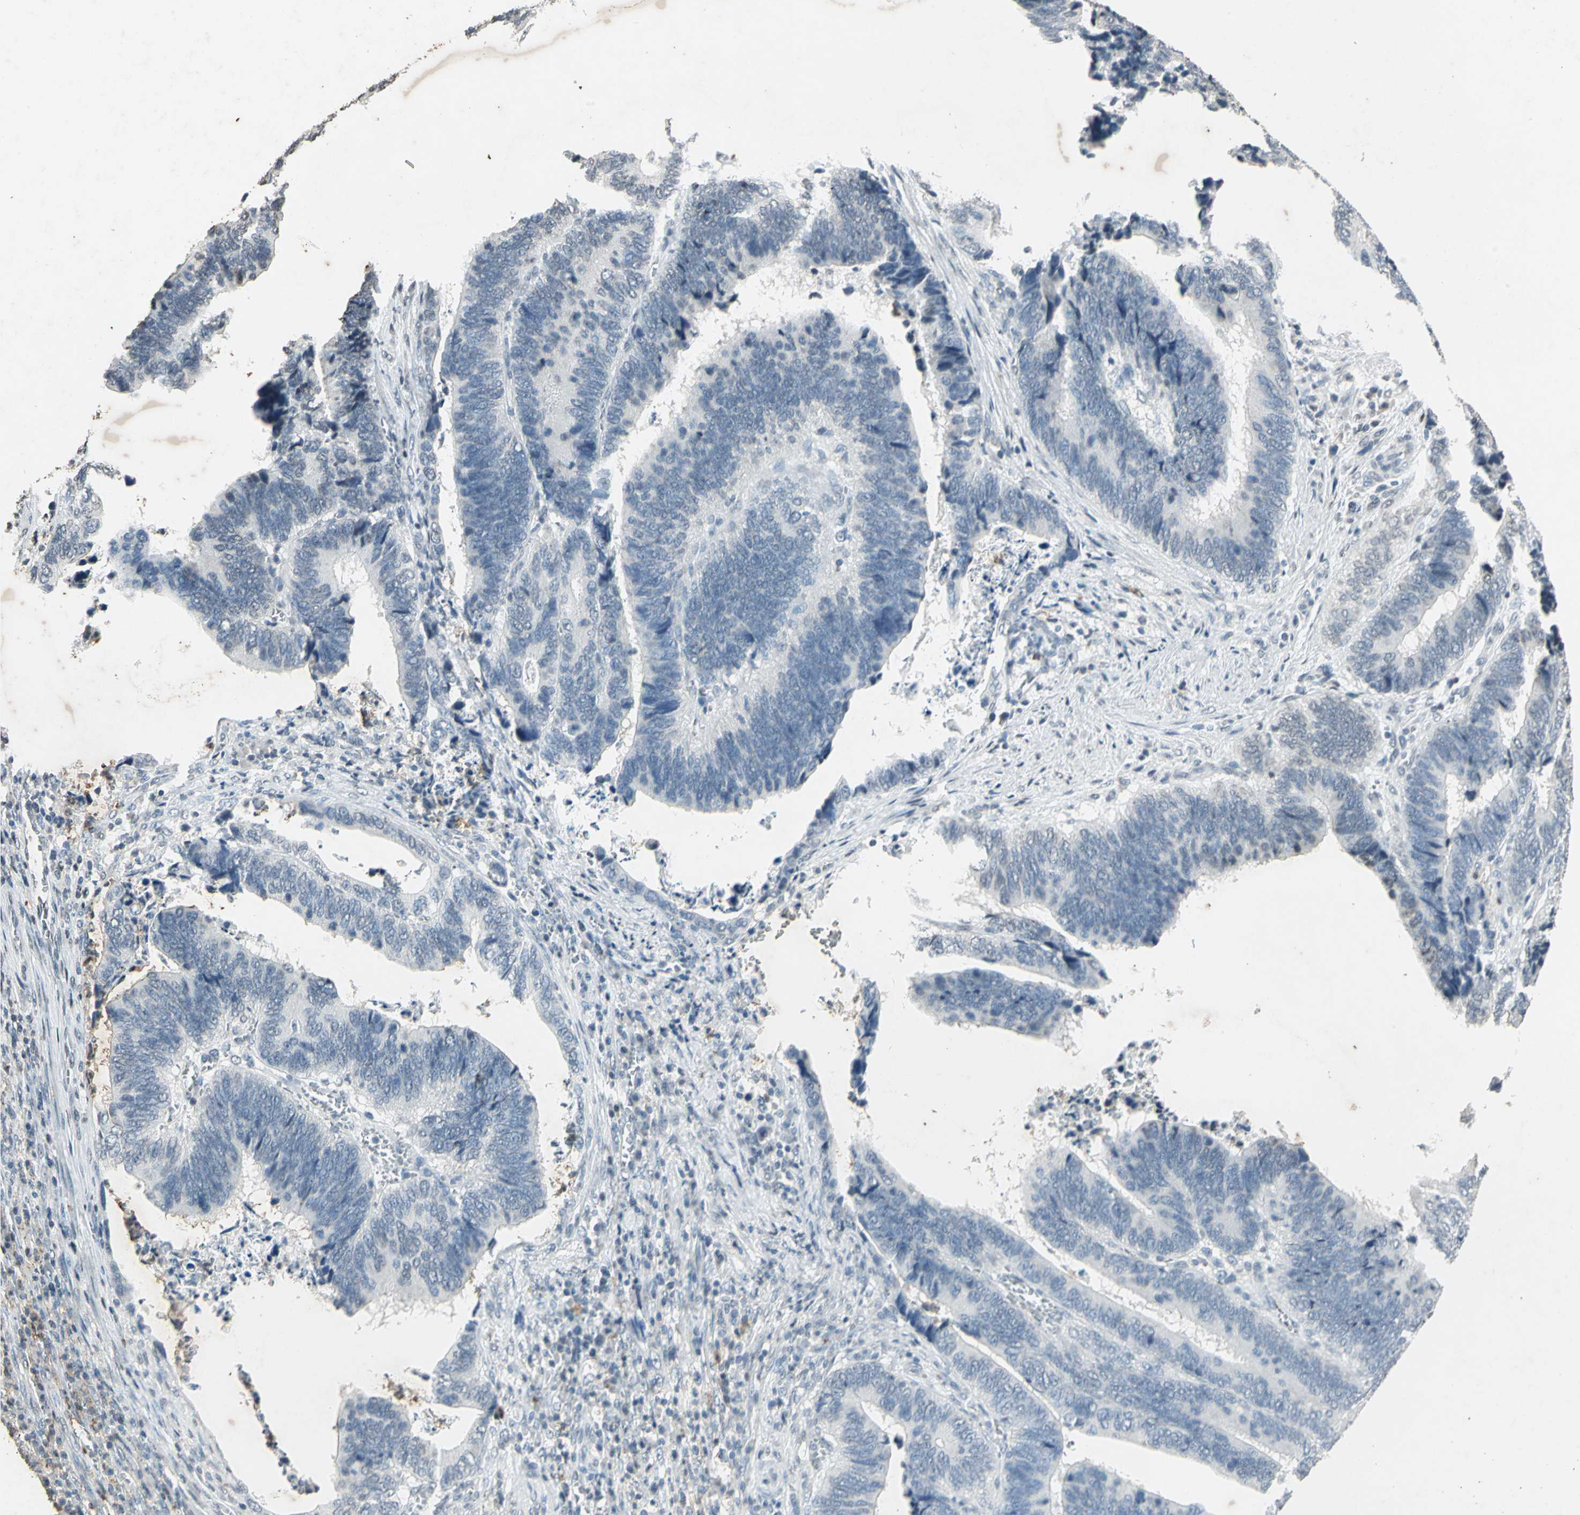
{"staining": {"intensity": "negative", "quantity": "none", "location": "none"}, "tissue": "colorectal cancer", "cell_type": "Tumor cells", "image_type": "cancer", "snomed": [{"axis": "morphology", "description": "Adenocarcinoma, NOS"}, {"axis": "topography", "description": "Colon"}], "caption": "High power microscopy micrograph of an immunohistochemistry (IHC) image of adenocarcinoma (colorectal), revealing no significant positivity in tumor cells. The staining is performed using DAB brown chromogen with nuclei counter-stained in using hematoxylin.", "gene": "CAMK2B", "patient": {"sex": "male", "age": 72}}